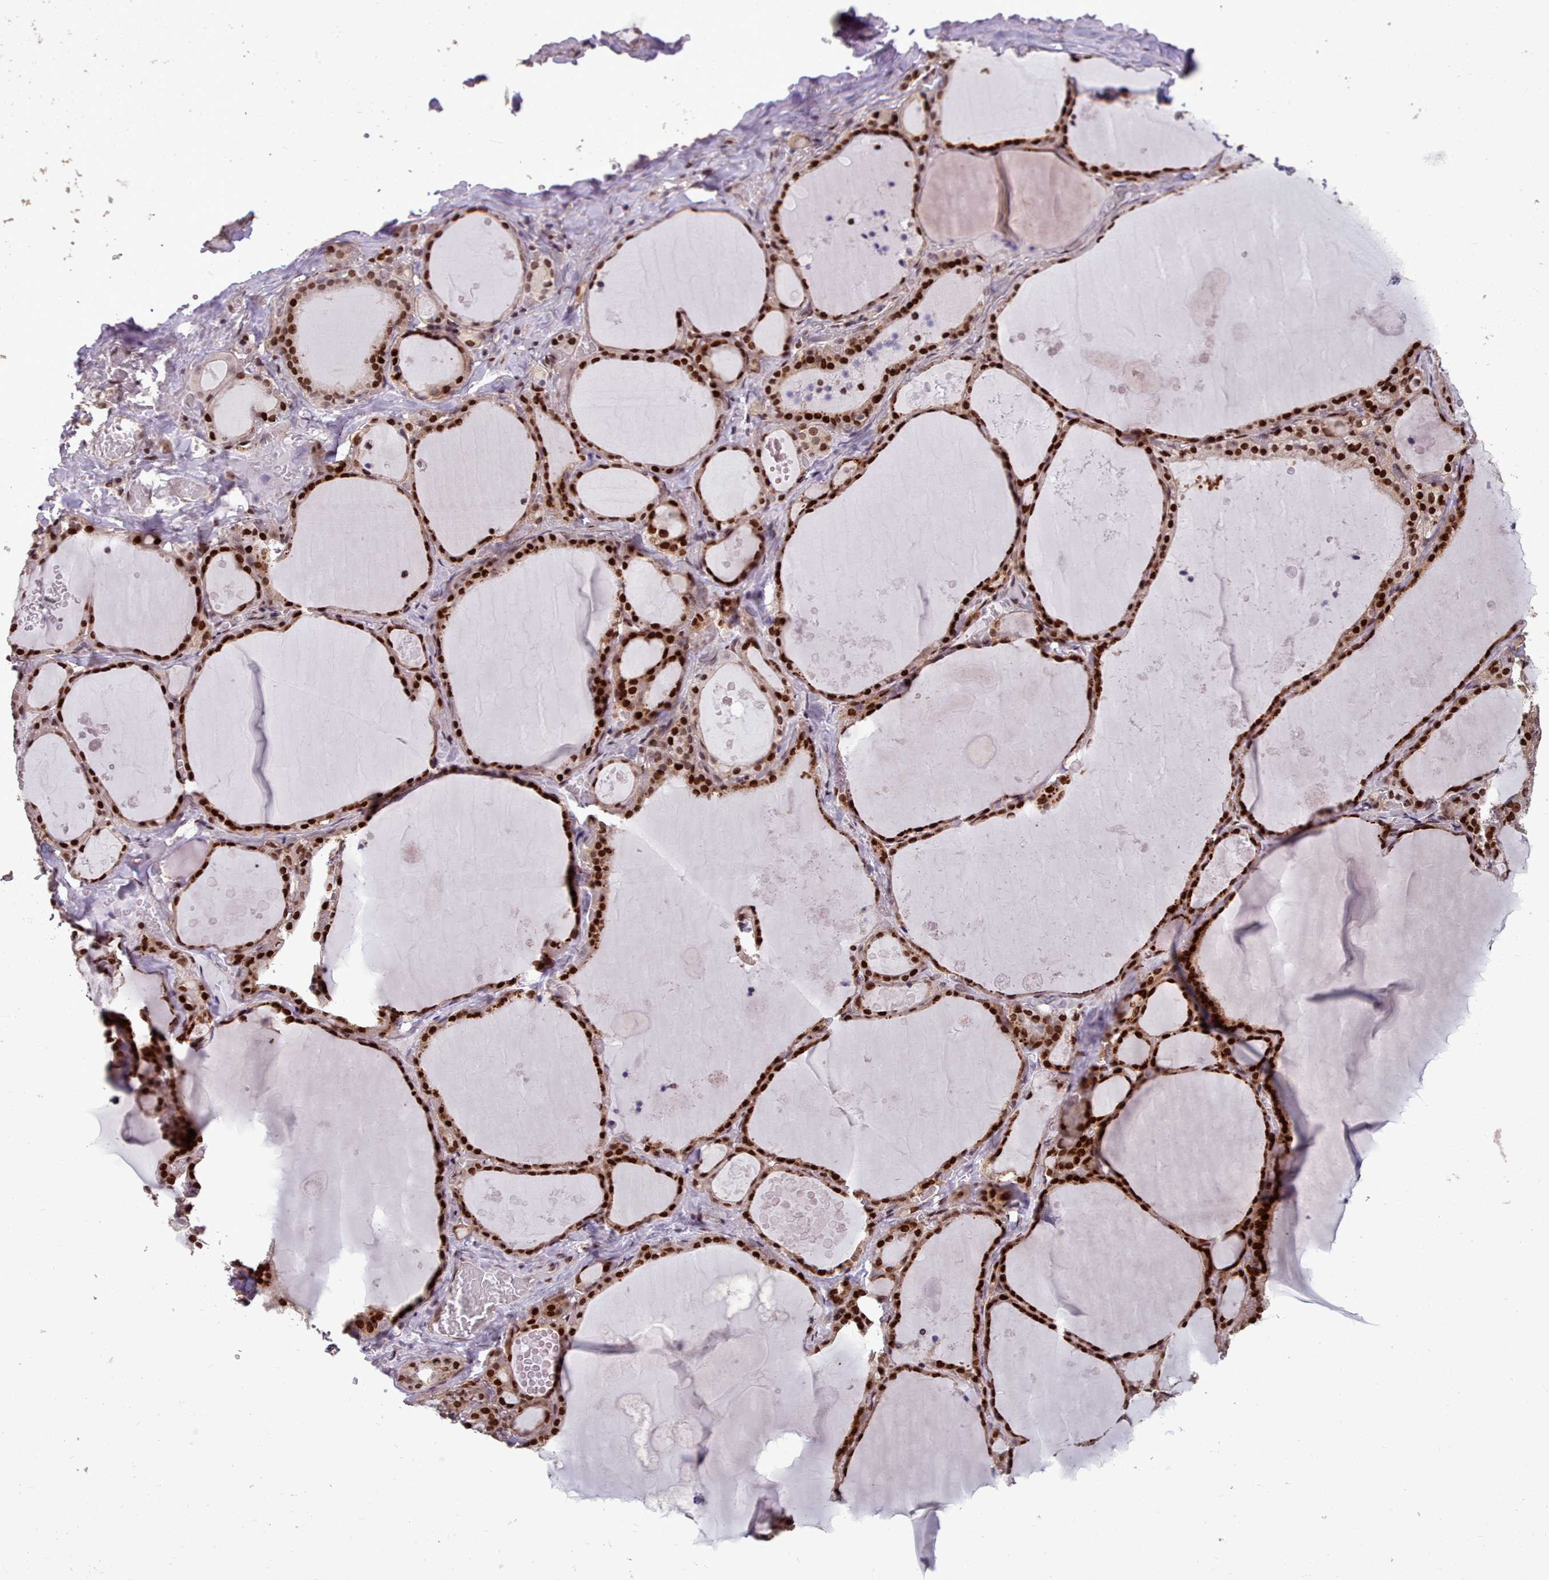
{"staining": {"intensity": "strong", "quantity": ">75%", "location": "nuclear"}, "tissue": "thyroid gland", "cell_type": "Glandular cells", "image_type": "normal", "snomed": [{"axis": "morphology", "description": "Normal tissue, NOS"}, {"axis": "topography", "description": "Thyroid gland"}], "caption": "A brown stain shows strong nuclear staining of a protein in glandular cells of unremarkable human thyroid gland.", "gene": "ENSA", "patient": {"sex": "male", "age": 56}}